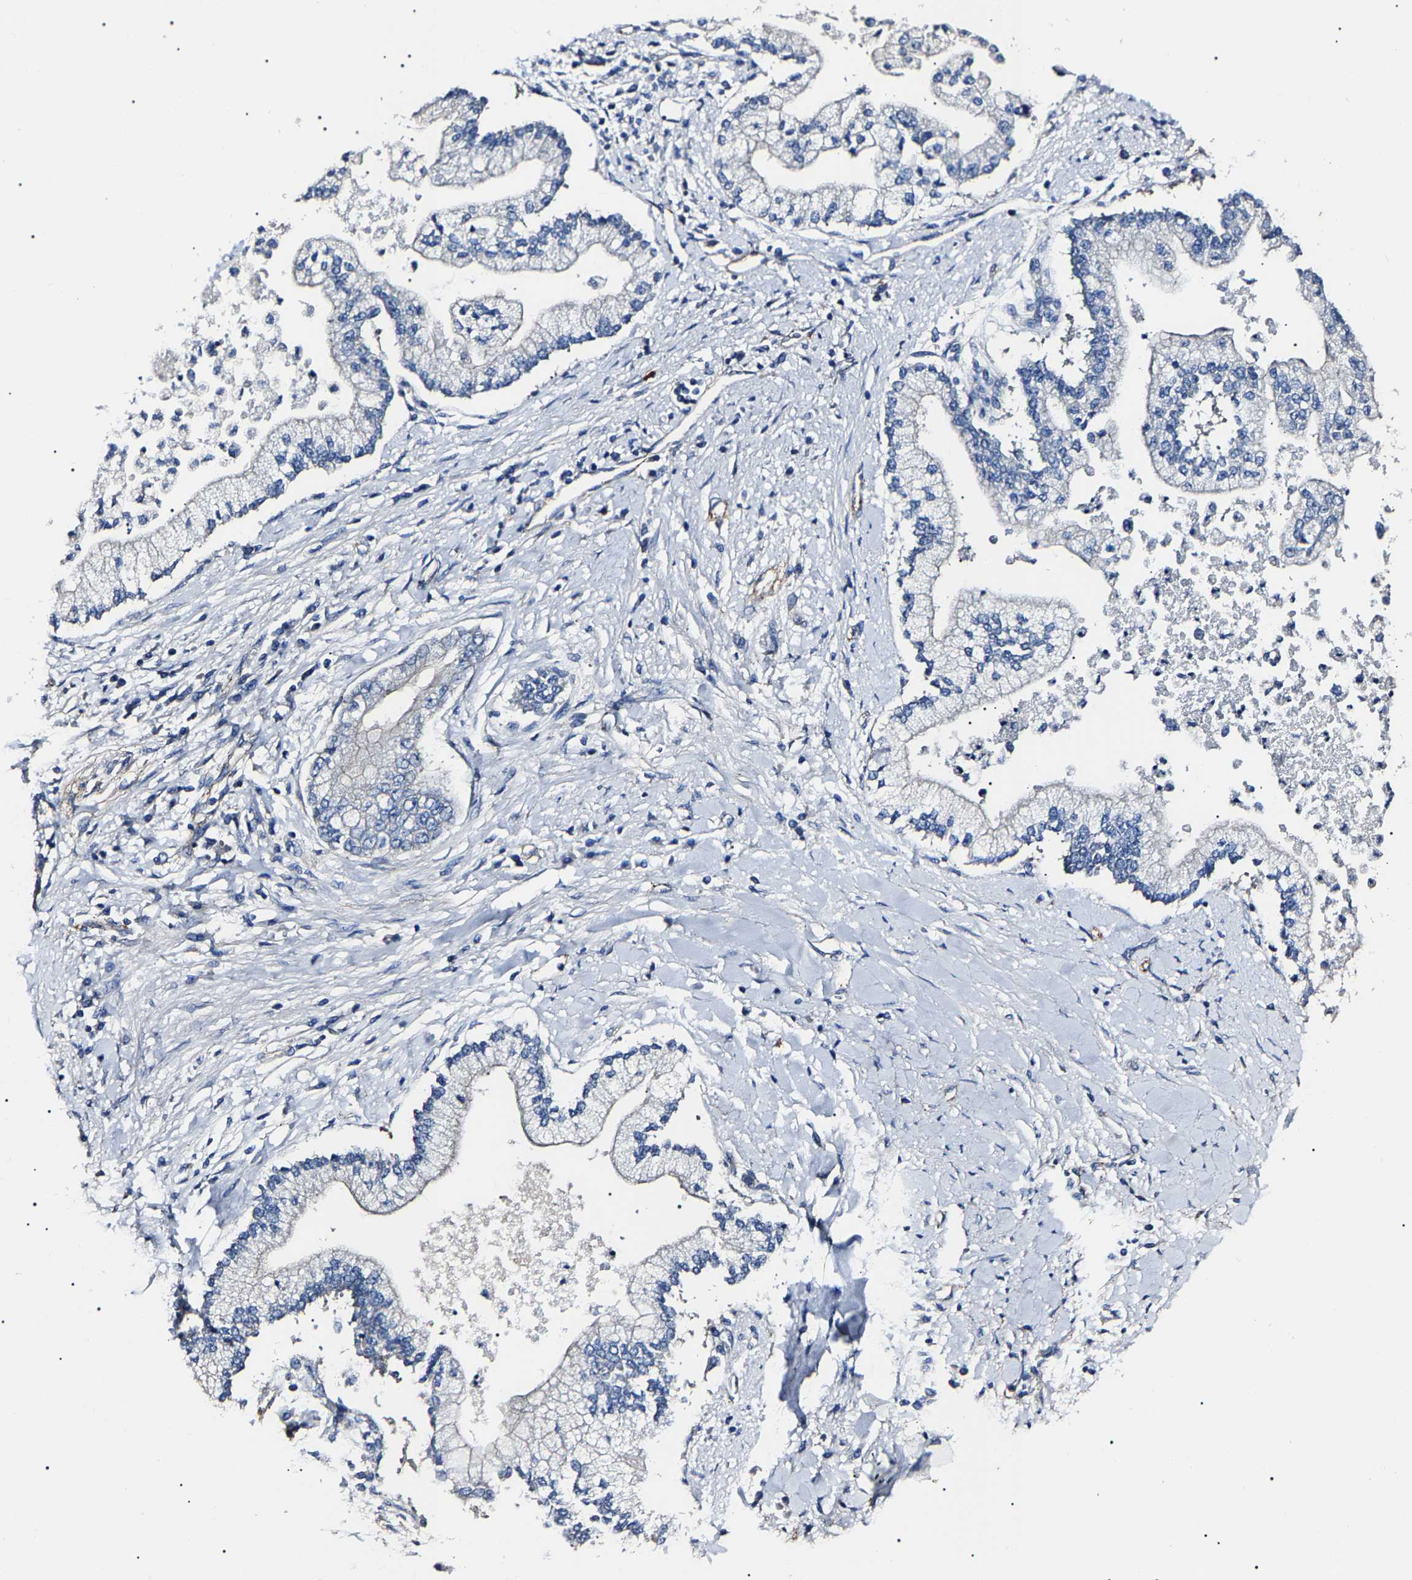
{"staining": {"intensity": "negative", "quantity": "none", "location": "none"}, "tissue": "liver cancer", "cell_type": "Tumor cells", "image_type": "cancer", "snomed": [{"axis": "morphology", "description": "Cholangiocarcinoma"}, {"axis": "topography", "description": "Liver"}], "caption": "Human liver cancer (cholangiocarcinoma) stained for a protein using immunohistochemistry exhibits no staining in tumor cells.", "gene": "KLHL42", "patient": {"sex": "male", "age": 50}}